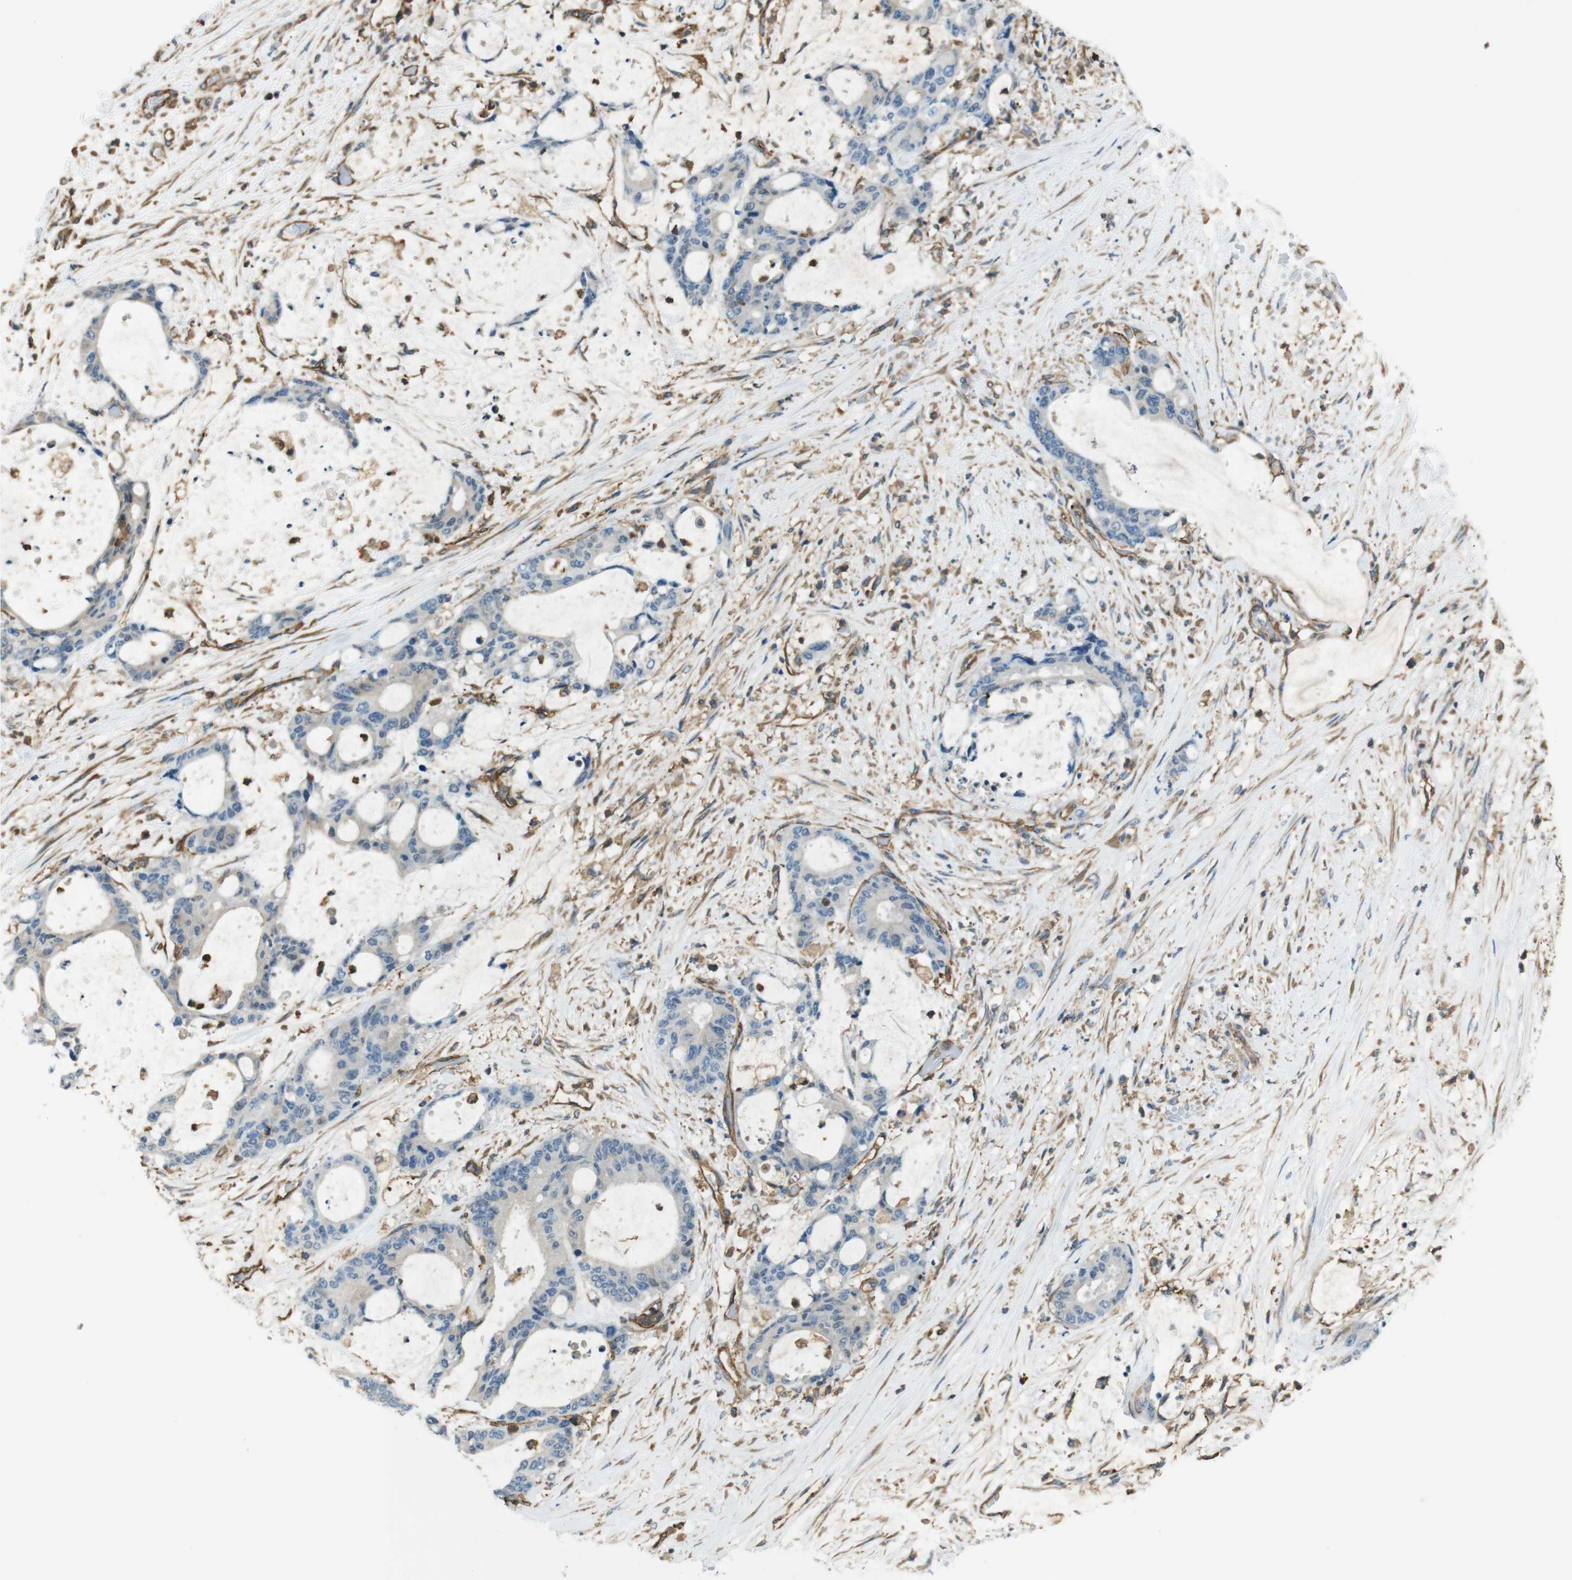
{"staining": {"intensity": "negative", "quantity": "none", "location": "none"}, "tissue": "liver cancer", "cell_type": "Tumor cells", "image_type": "cancer", "snomed": [{"axis": "morphology", "description": "Cholangiocarcinoma"}, {"axis": "topography", "description": "Liver"}], "caption": "Human liver cancer (cholangiocarcinoma) stained for a protein using immunohistochemistry reveals no positivity in tumor cells.", "gene": "FCAR", "patient": {"sex": "female", "age": 73}}